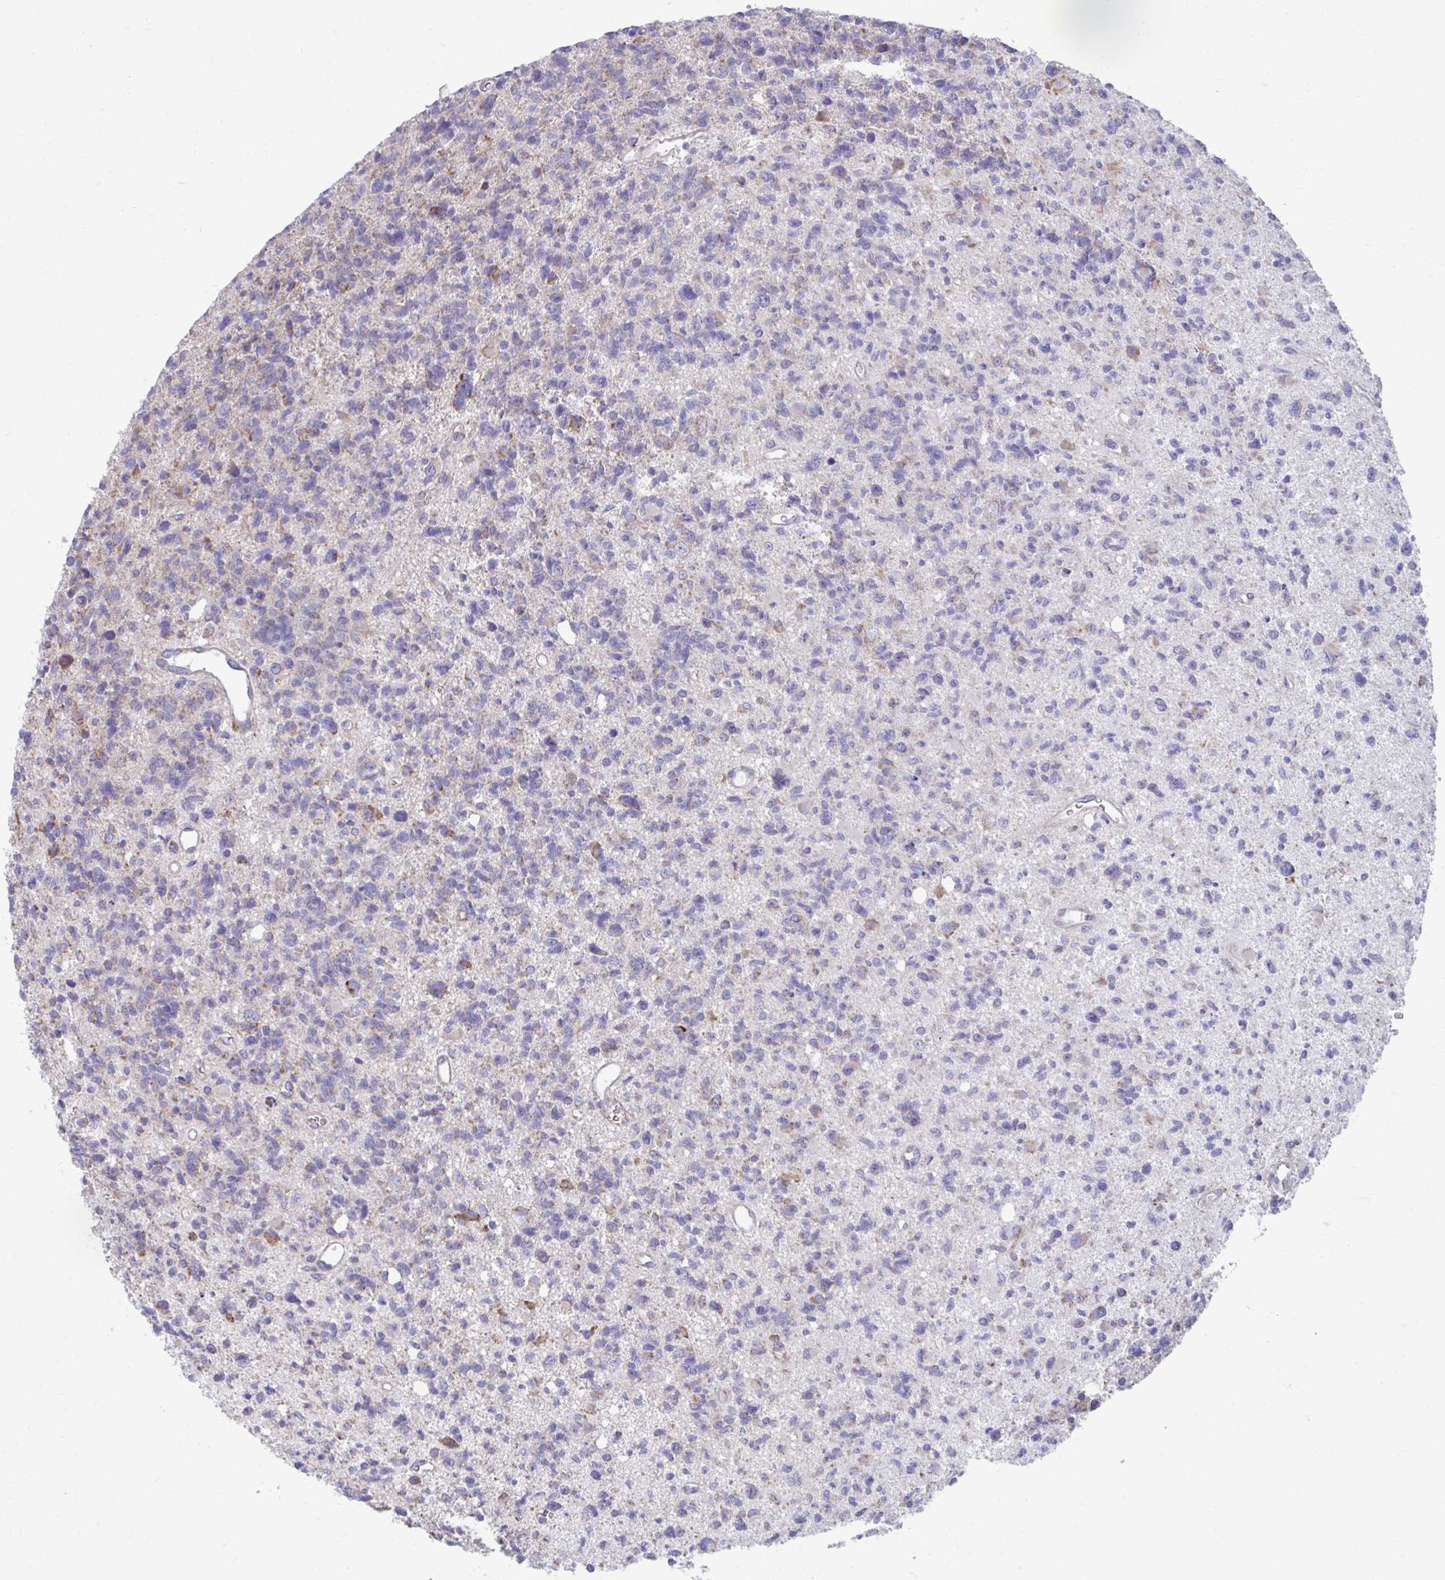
{"staining": {"intensity": "weak", "quantity": "25%-75%", "location": "cytoplasmic/membranous"}, "tissue": "glioma", "cell_type": "Tumor cells", "image_type": "cancer", "snomed": [{"axis": "morphology", "description": "Glioma, malignant, High grade"}, {"axis": "topography", "description": "Brain"}], "caption": "IHC micrograph of neoplastic tissue: human malignant high-grade glioma stained using IHC reveals low levels of weak protein expression localized specifically in the cytoplasmic/membranous of tumor cells, appearing as a cytoplasmic/membranous brown color.", "gene": "LINGO4", "patient": {"sex": "male", "age": 29}}